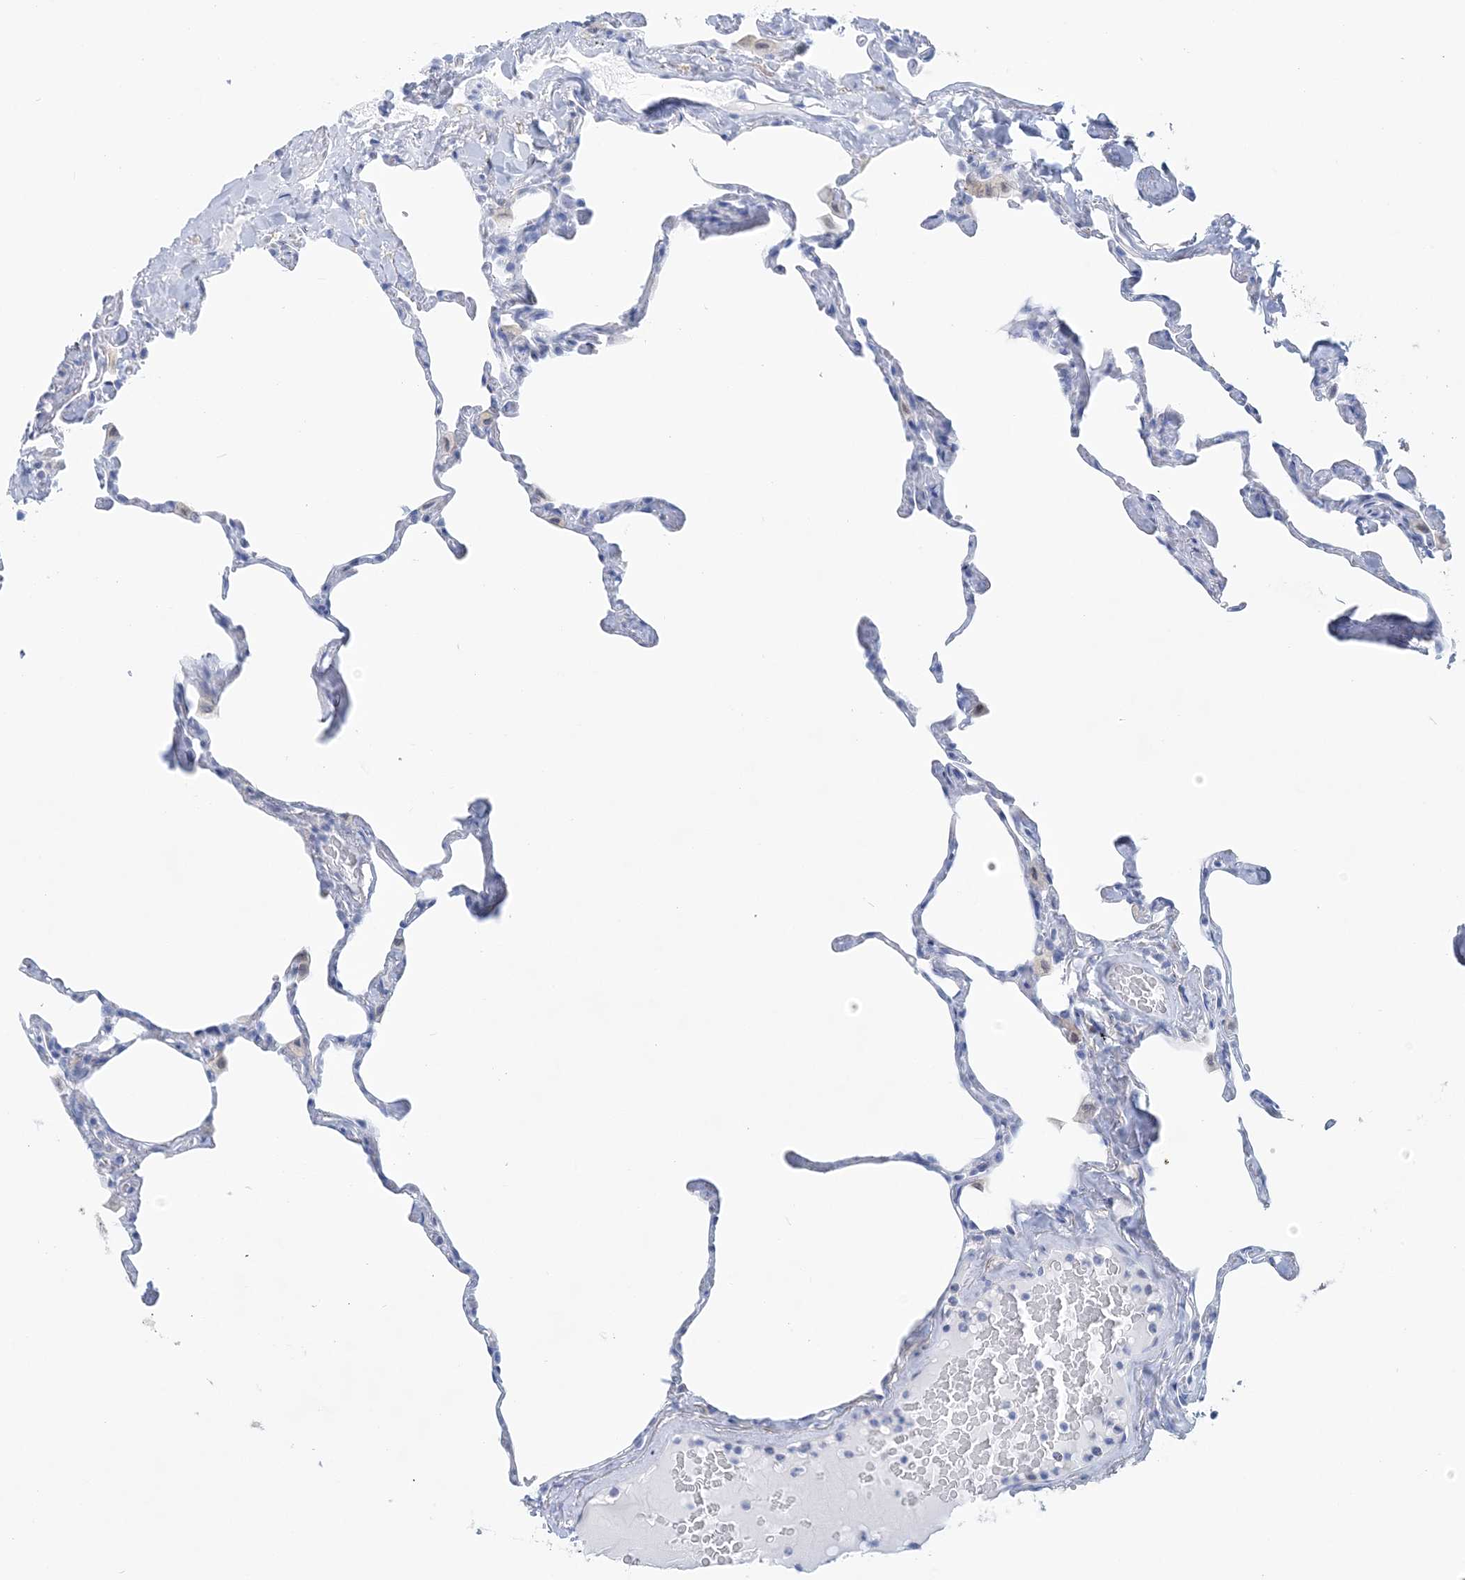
{"staining": {"intensity": "negative", "quantity": "none", "location": "none"}, "tissue": "lung", "cell_type": "Alveolar cells", "image_type": "normal", "snomed": [{"axis": "morphology", "description": "Normal tissue, NOS"}, {"axis": "topography", "description": "Lung"}], "caption": "IHC photomicrograph of normal lung stained for a protein (brown), which displays no positivity in alveolar cells.", "gene": "NKX6", "patient": {"sex": "male", "age": 65}}